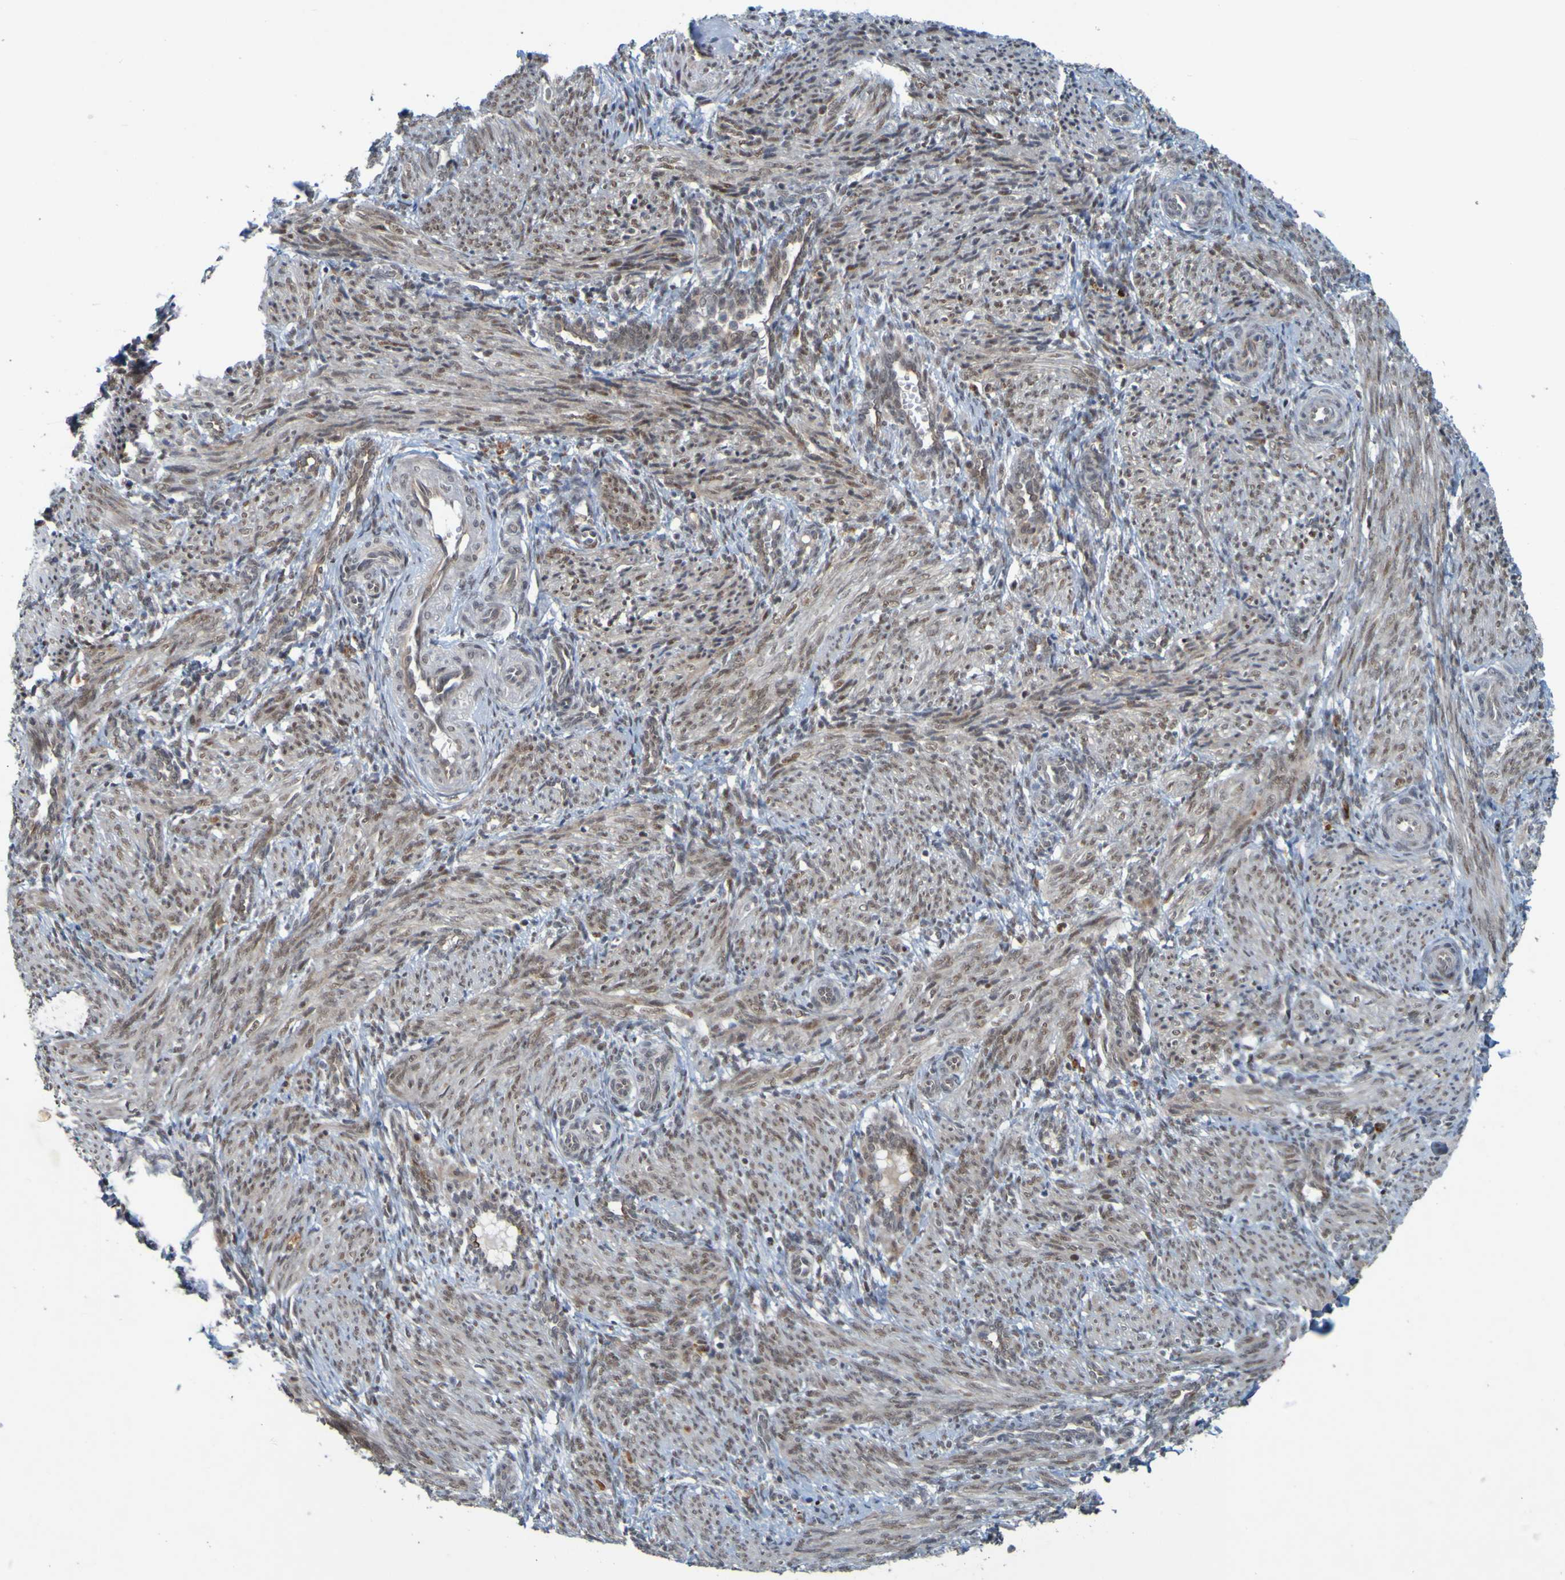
{"staining": {"intensity": "weak", "quantity": ">75%", "location": "cytoplasmic/membranous,nuclear"}, "tissue": "smooth muscle", "cell_type": "Smooth muscle cells", "image_type": "normal", "snomed": [{"axis": "morphology", "description": "Normal tissue, NOS"}, {"axis": "topography", "description": "Endometrium"}], "caption": "The photomicrograph displays immunohistochemical staining of unremarkable smooth muscle. There is weak cytoplasmic/membranous,nuclear staining is identified in approximately >75% of smooth muscle cells.", "gene": "MCPH1", "patient": {"sex": "female", "age": 33}}